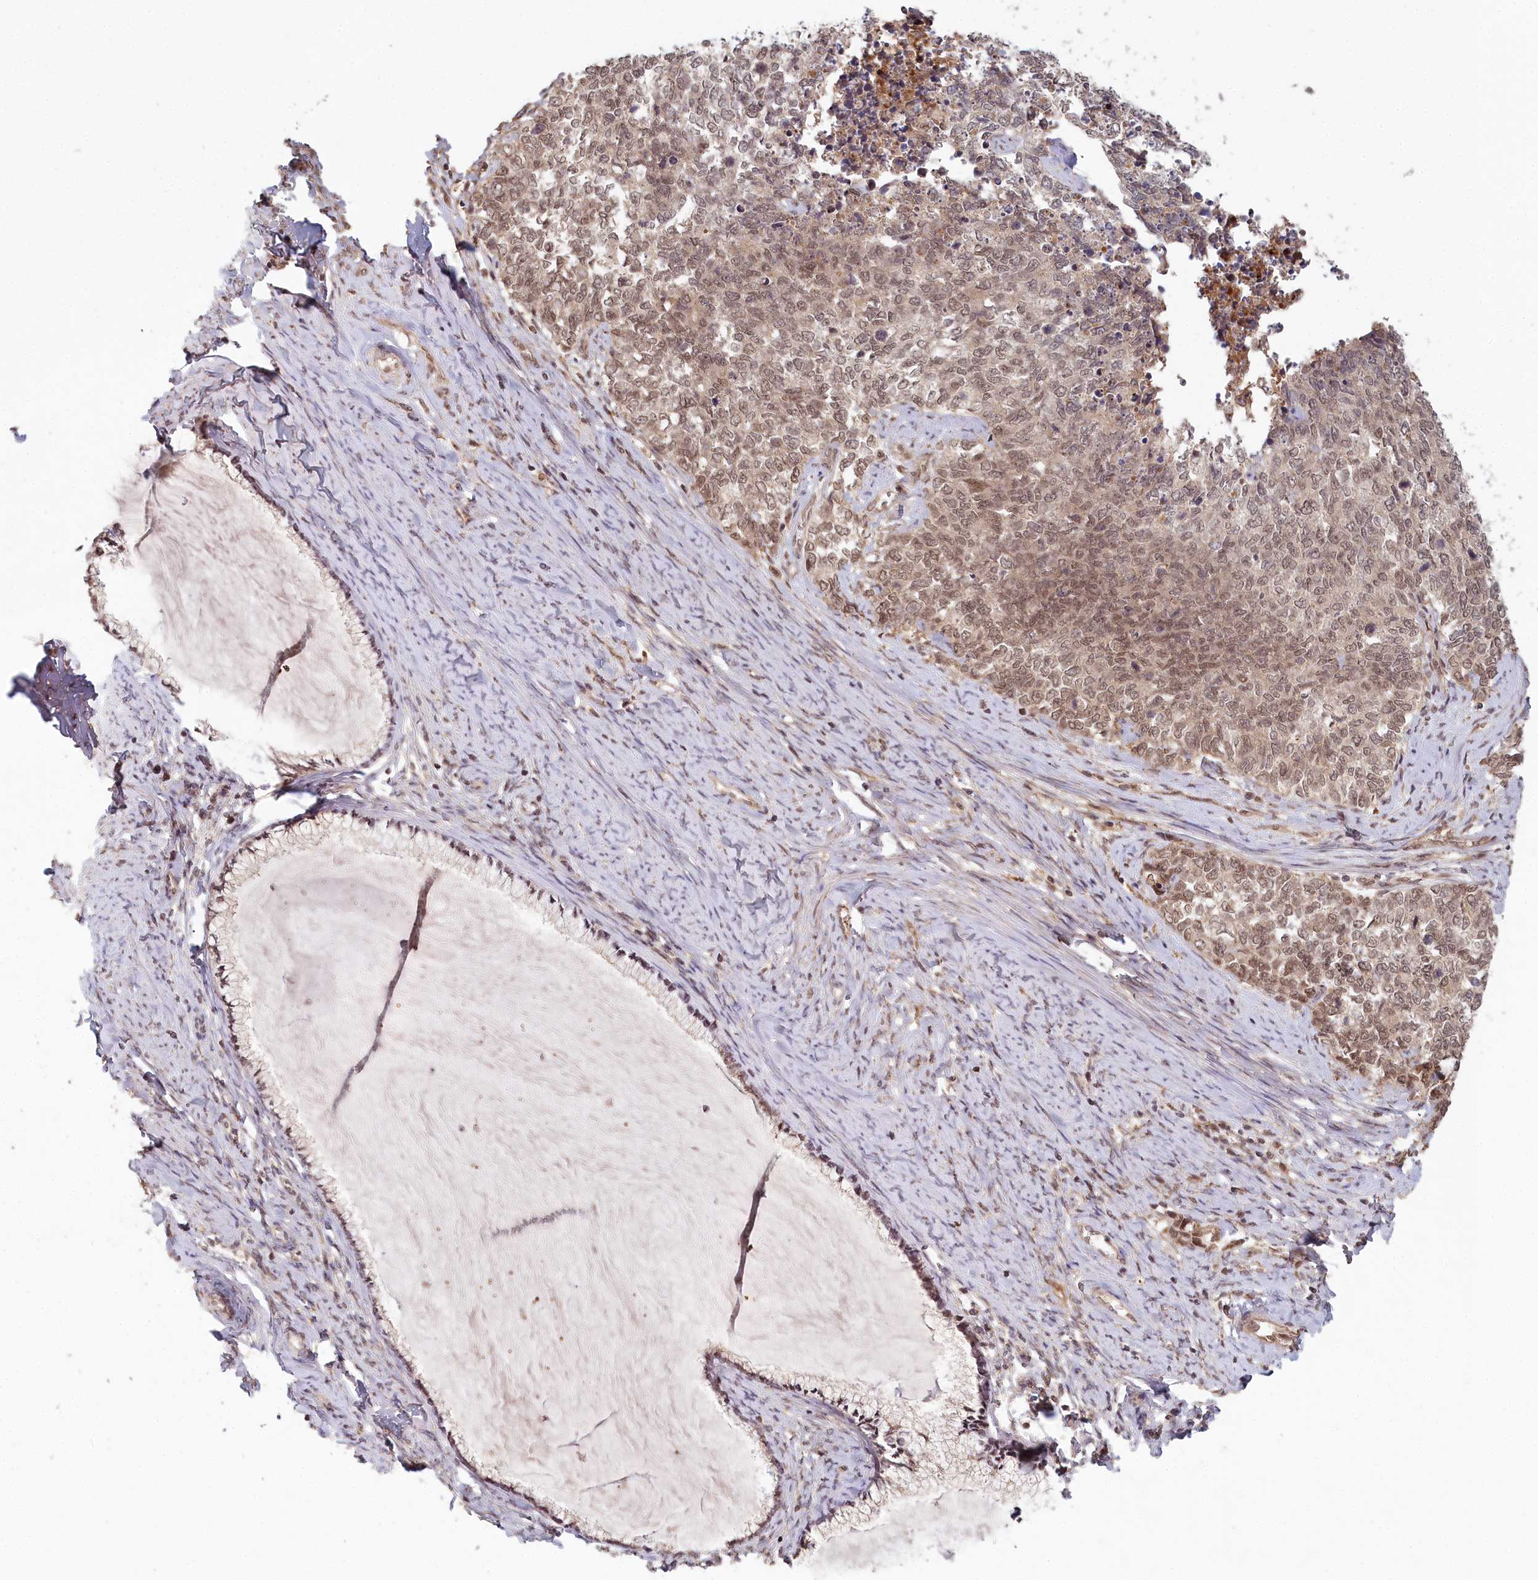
{"staining": {"intensity": "moderate", "quantity": ">75%", "location": "nuclear"}, "tissue": "cervical cancer", "cell_type": "Tumor cells", "image_type": "cancer", "snomed": [{"axis": "morphology", "description": "Squamous cell carcinoma, NOS"}, {"axis": "topography", "description": "Cervix"}], "caption": "Immunohistochemical staining of human cervical cancer demonstrates moderate nuclear protein expression in approximately >75% of tumor cells.", "gene": "WAPL", "patient": {"sex": "female", "age": 63}}